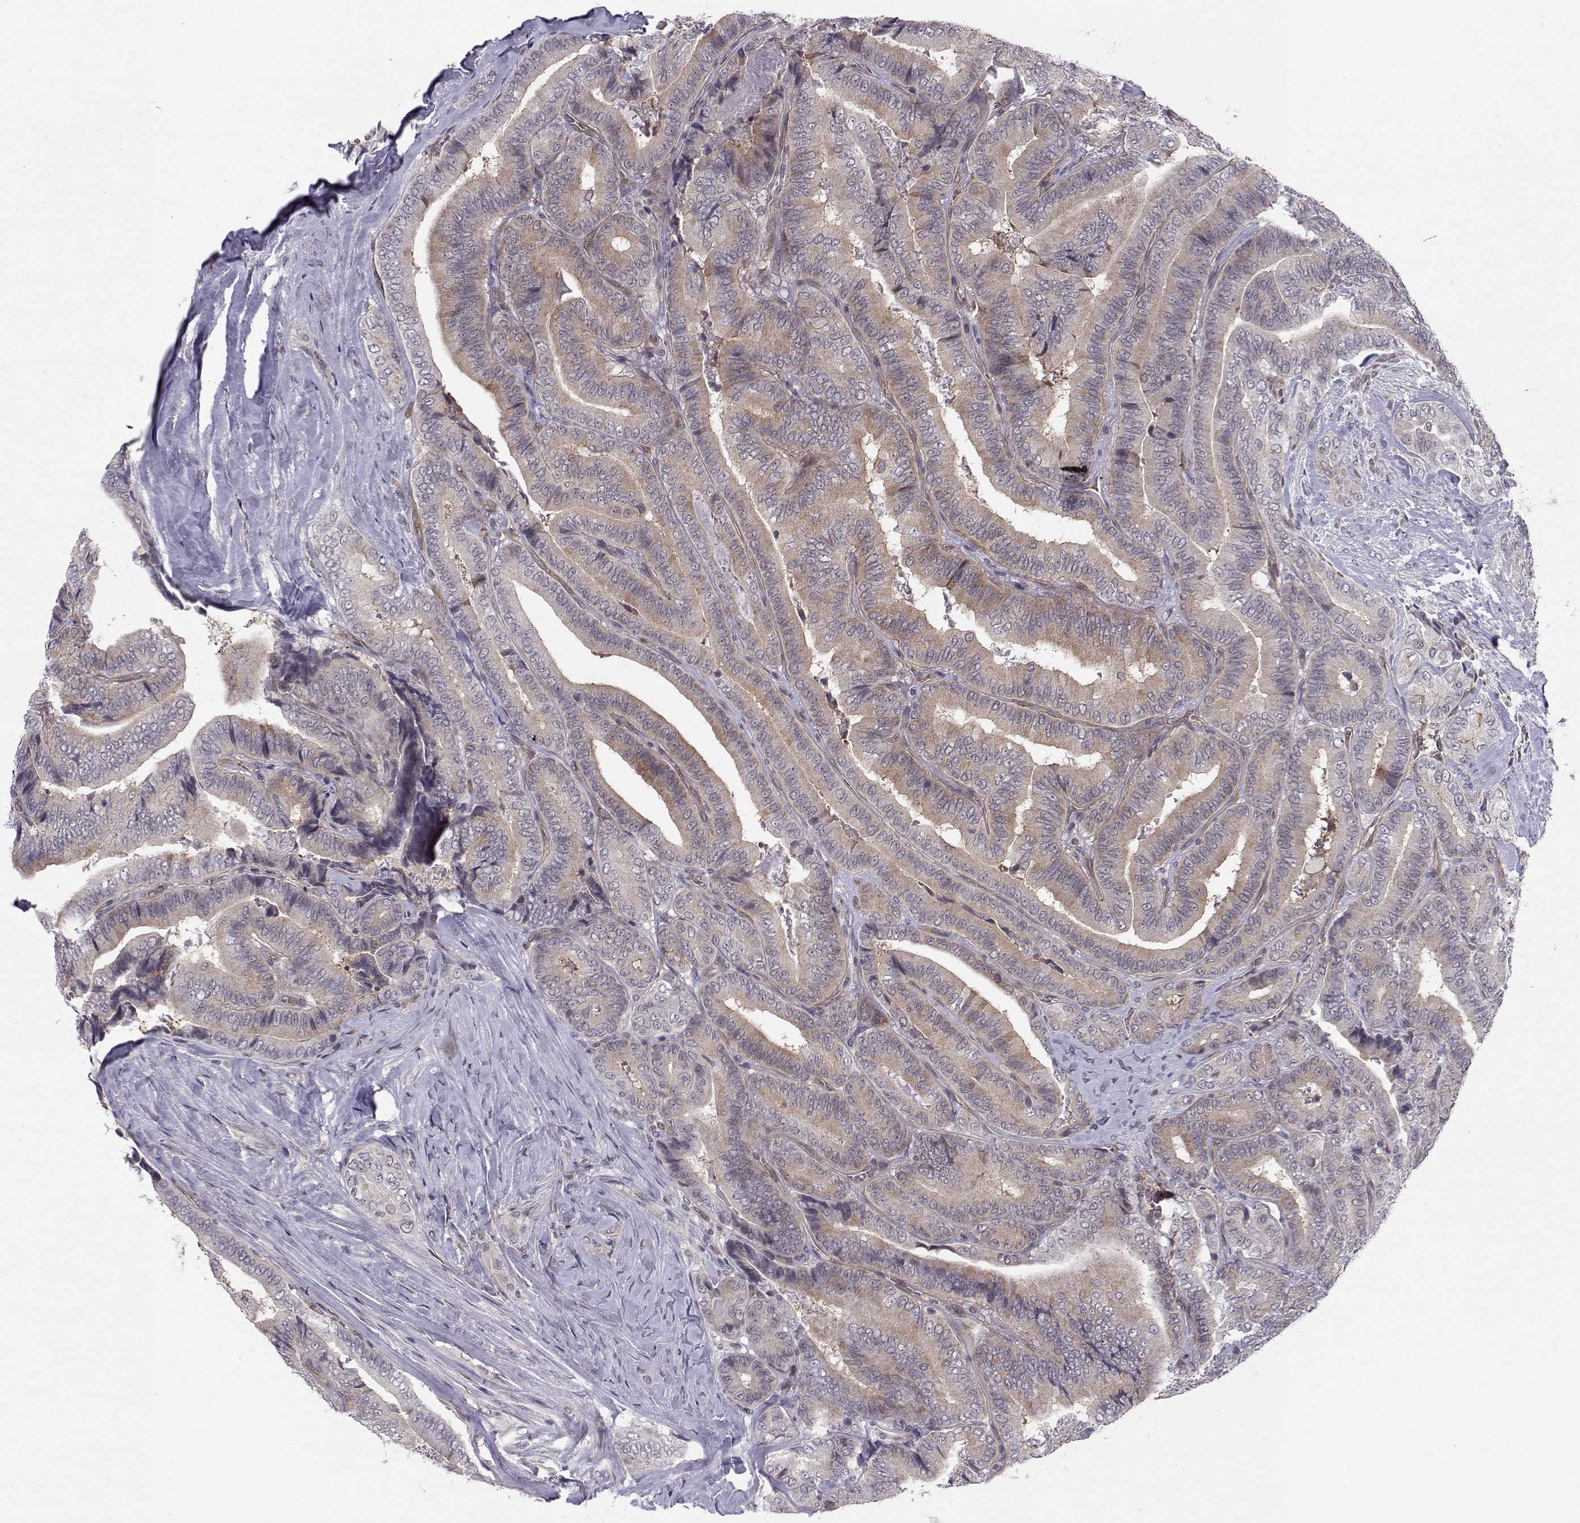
{"staining": {"intensity": "moderate", "quantity": "25%-75%", "location": "cytoplasmic/membranous"}, "tissue": "thyroid cancer", "cell_type": "Tumor cells", "image_type": "cancer", "snomed": [{"axis": "morphology", "description": "Papillary adenocarcinoma, NOS"}, {"axis": "topography", "description": "Thyroid gland"}], "caption": "Papillary adenocarcinoma (thyroid) tissue exhibits moderate cytoplasmic/membranous expression in about 25%-75% of tumor cells", "gene": "KIF13B", "patient": {"sex": "male", "age": 61}}